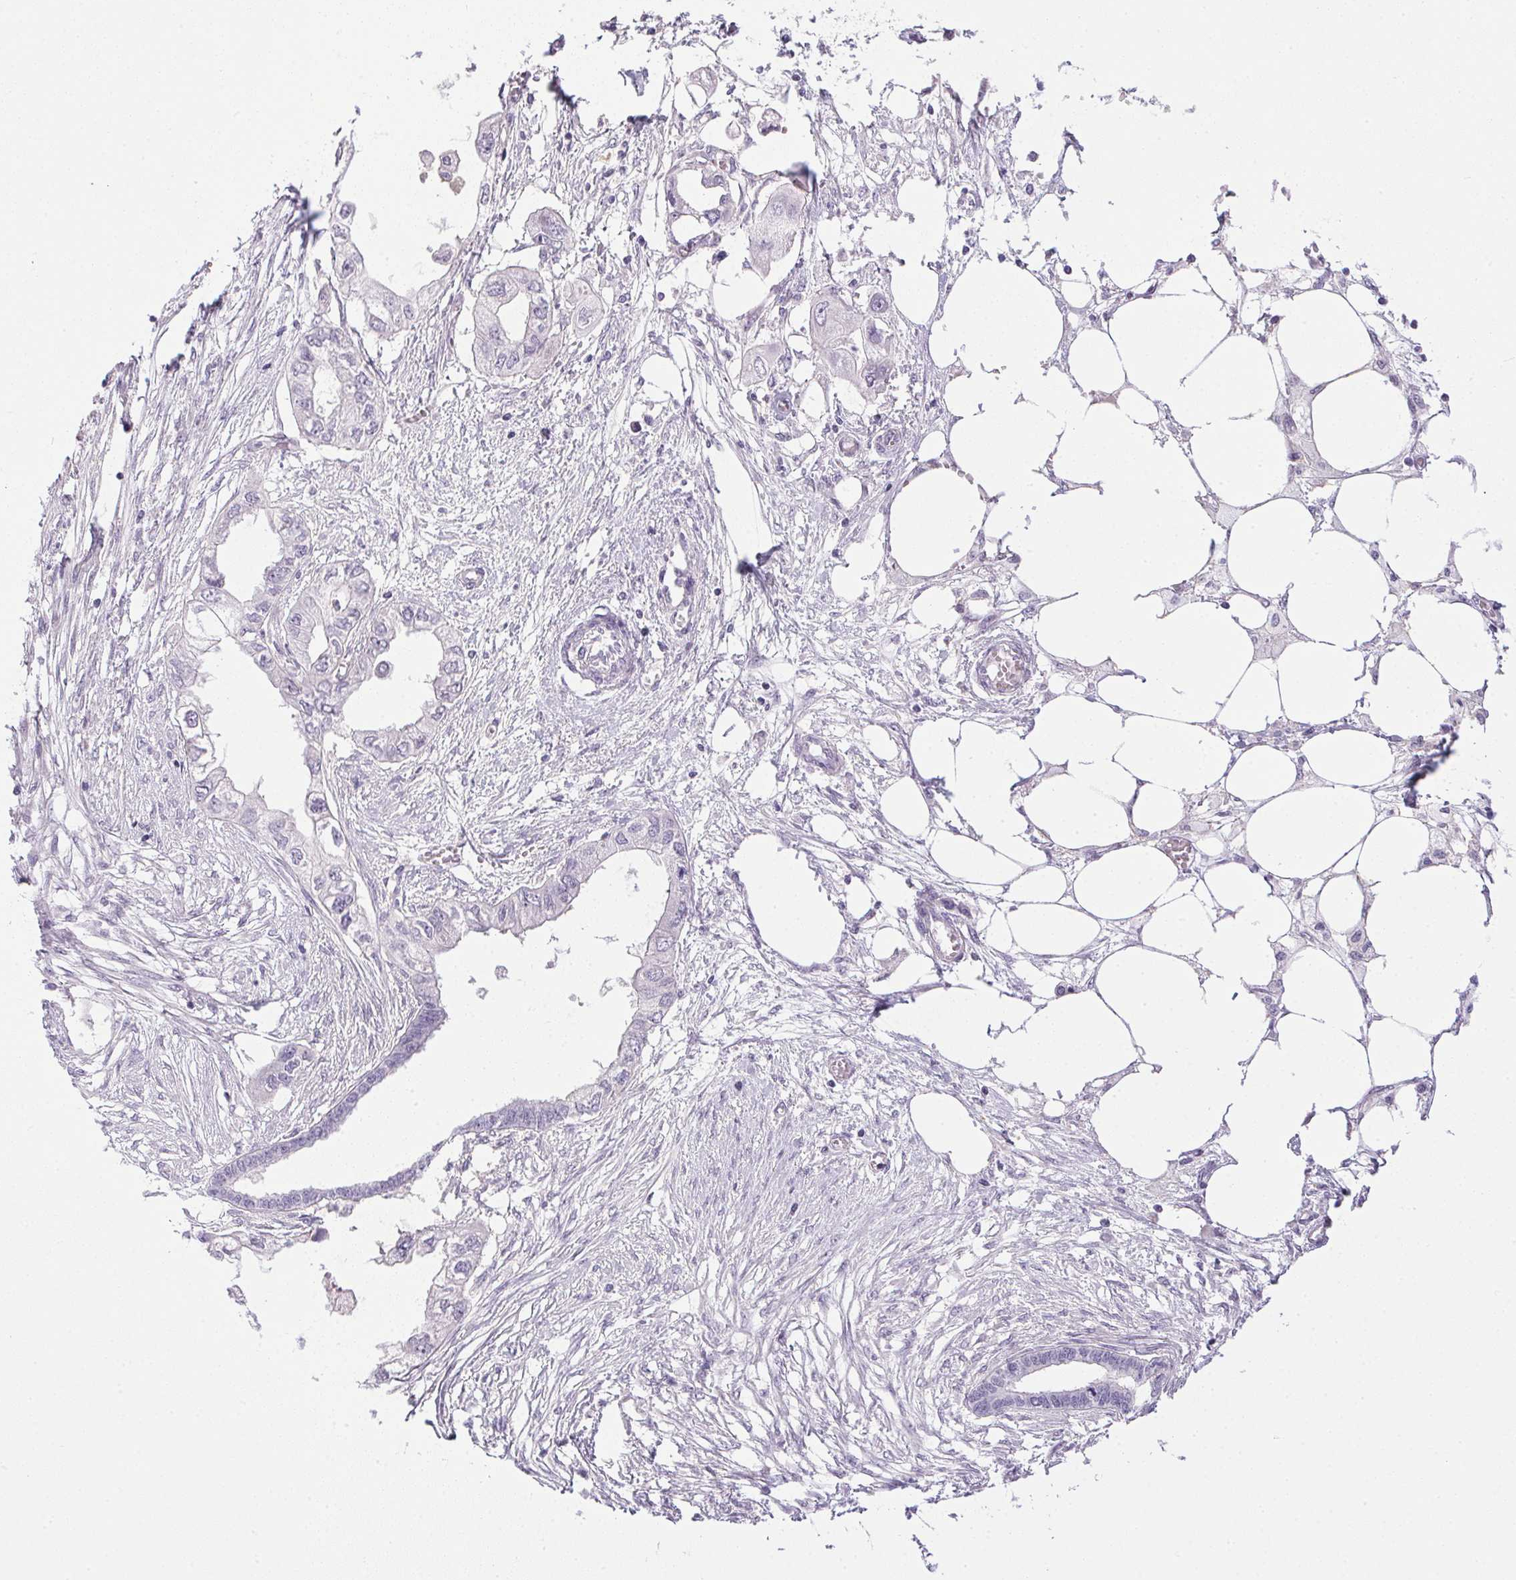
{"staining": {"intensity": "negative", "quantity": "none", "location": "none"}, "tissue": "endometrial cancer", "cell_type": "Tumor cells", "image_type": "cancer", "snomed": [{"axis": "morphology", "description": "Adenocarcinoma, NOS"}, {"axis": "morphology", "description": "Adenocarcinoma, metastatic, NOS"}, {"axis": "topography", "description": "Adipose tissue"}, {"axis": "topography", "description": "Endometrium"}], "caption": "Micrograph shows no protein positivity in tumor cells of endometrial adenocarcinoma tissue.", "gene": "PRL", "patient": {"sex": "female", "age": 67}}